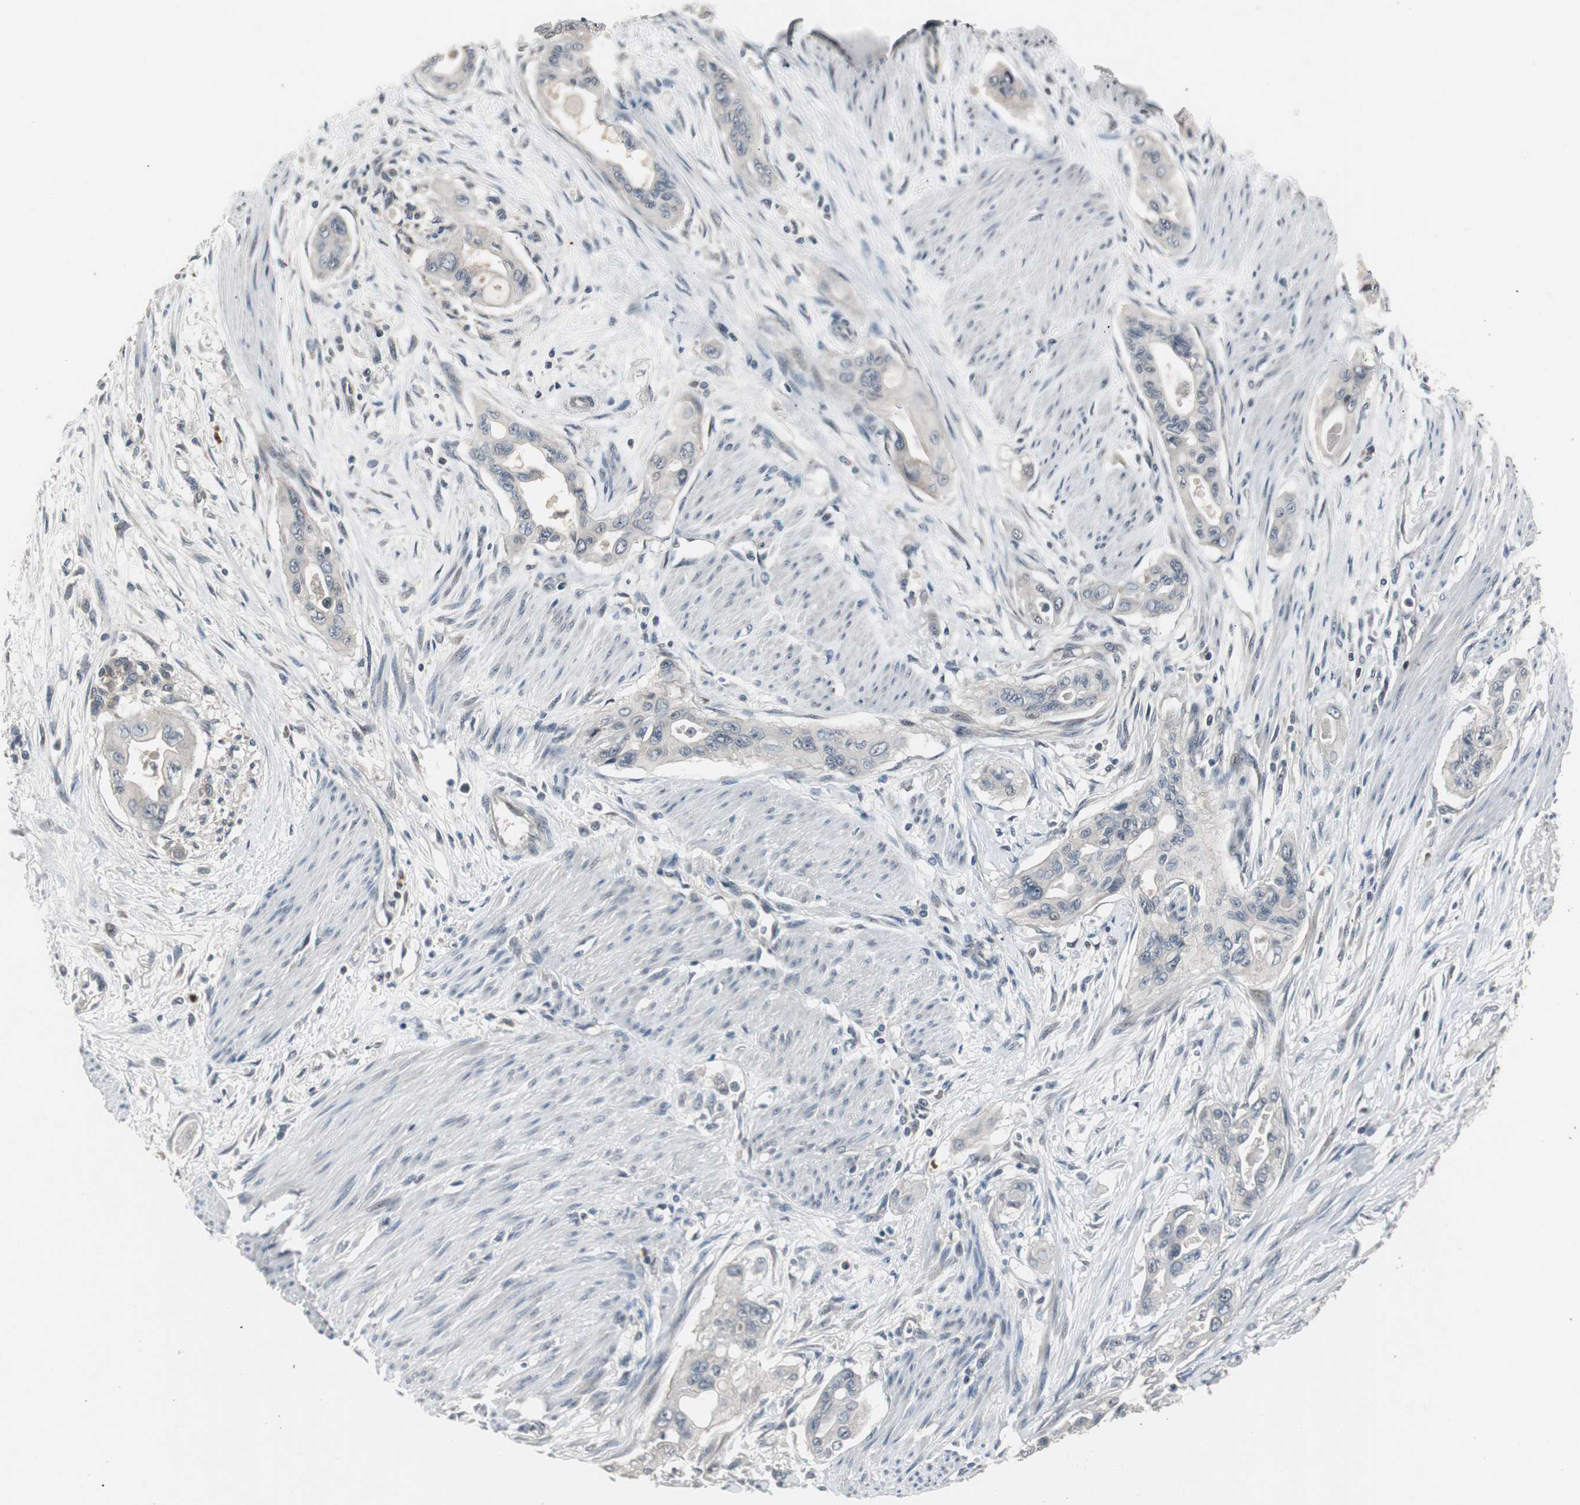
{"staining": {"intensity": "weak", "quantity": ">75%", "location": "cytoplasmic/membranous"}, "tissue": "pancreatic cancer", "cell_type": "Tumor cells", "image_type": "cancer", "snomed": [{"axis": "morphology", "description": "Adenocarcinoma, NOS"}, {"axis": "topography", "description": "Pancreas"}], "caption": "Protein expression analysis of human pancreatic cancer reveals weak cytoplasmic/membranous positivity in about >75% of tumor cells.", "gene": "ZMPSTE24", "patient": {"sex": "male", "age": 77}}